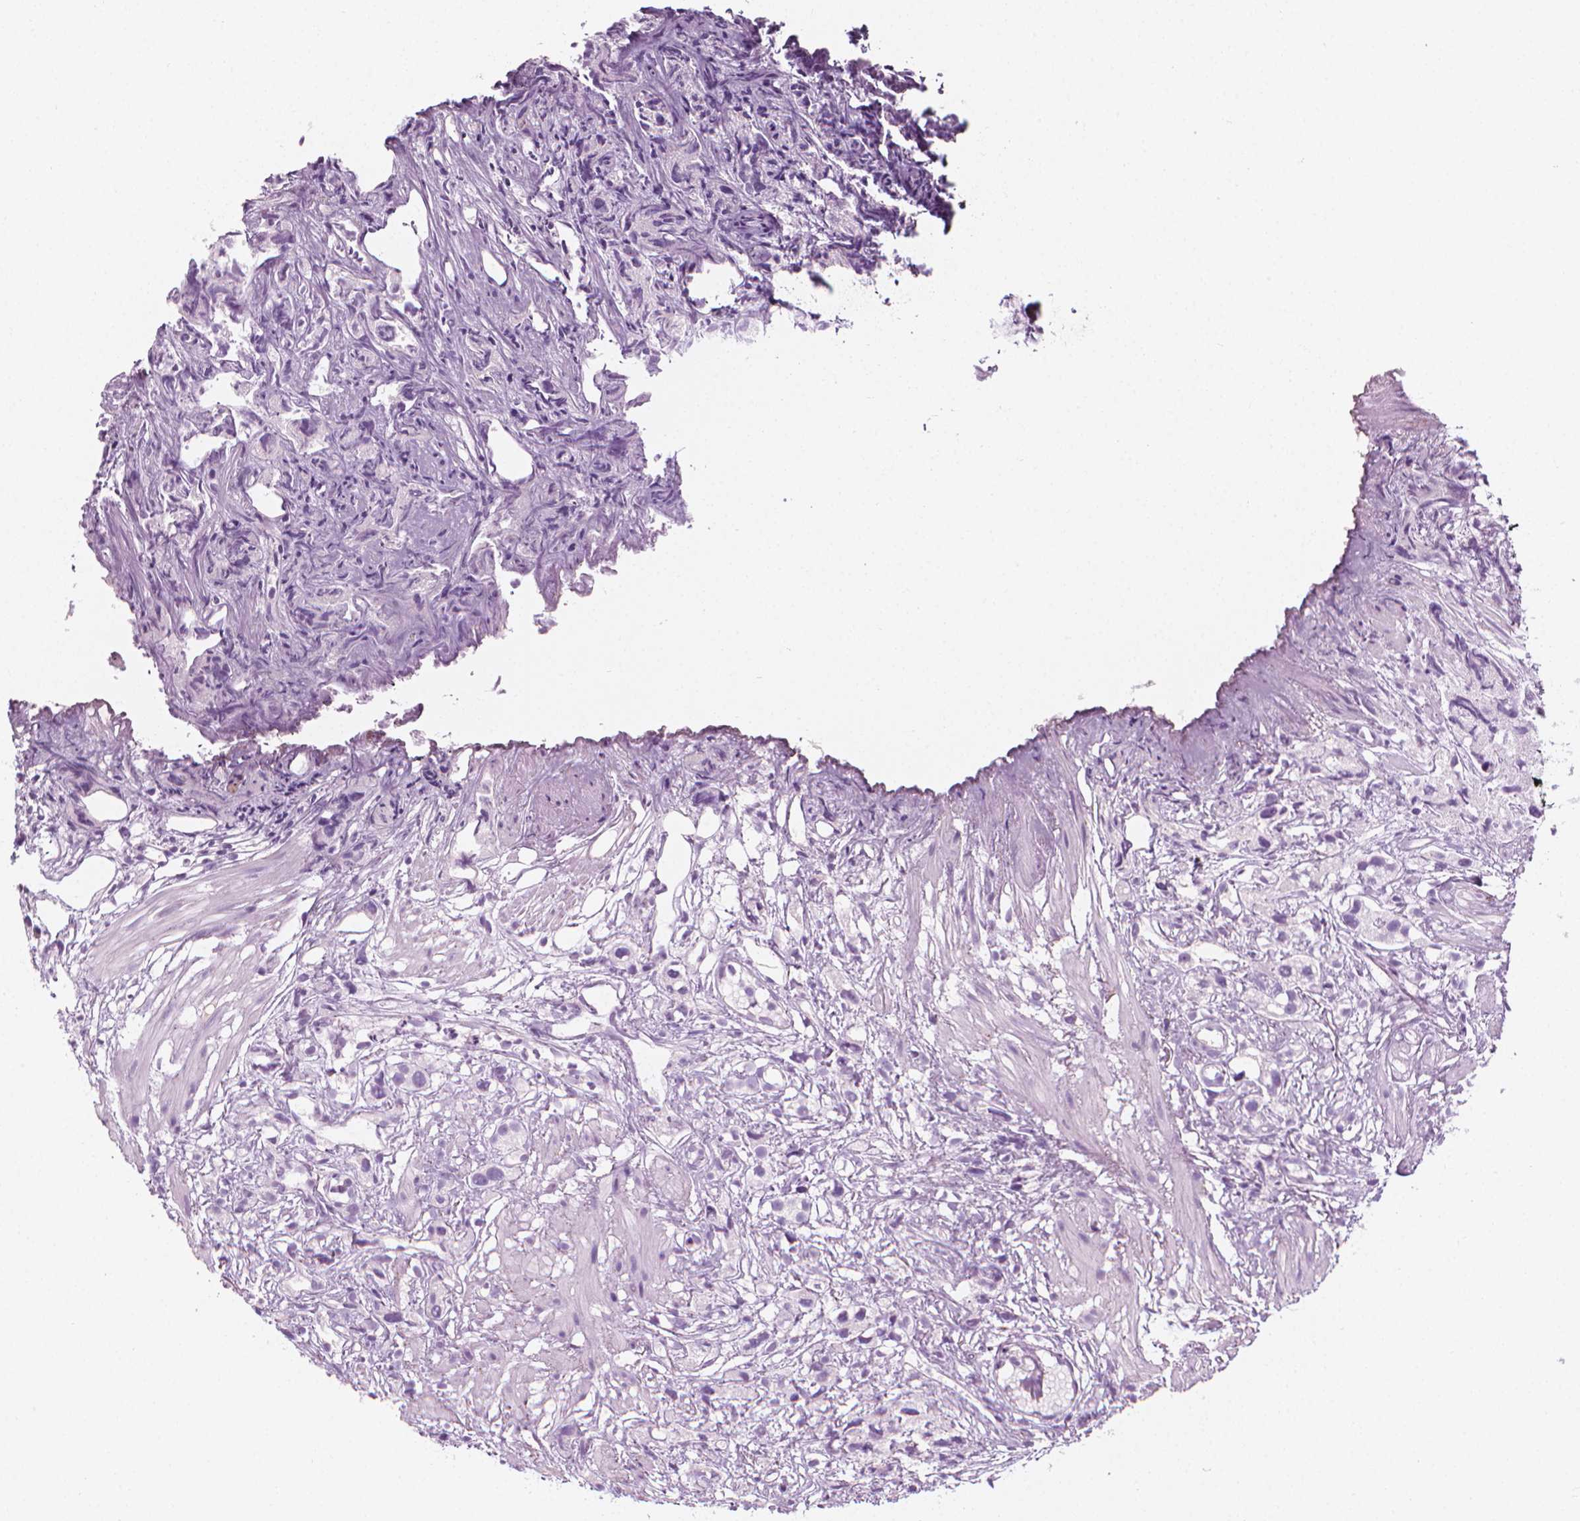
{"staining": {"intensity": "negative", "quantity": "none", "location": "none"}, "tissue": "prostate cancer", "cell_type": "Tumor cells", "image_type": "cancer", "snomed": [{"axis": "morphology", "description": "Adenocarcinoma, High grade"}, {"axis": "topography", "description": "Prostate"}], "caption": "Immunohistochemistry image of neoplastic tissue: high-grade adenocarcinoma (prostate) stained with DAB (3,3'-diaminobenzidine) exhibits no significant protein staining in tumor cells.", "gene": "SCG3", "patient": {"sex": "male", "age": 68}}